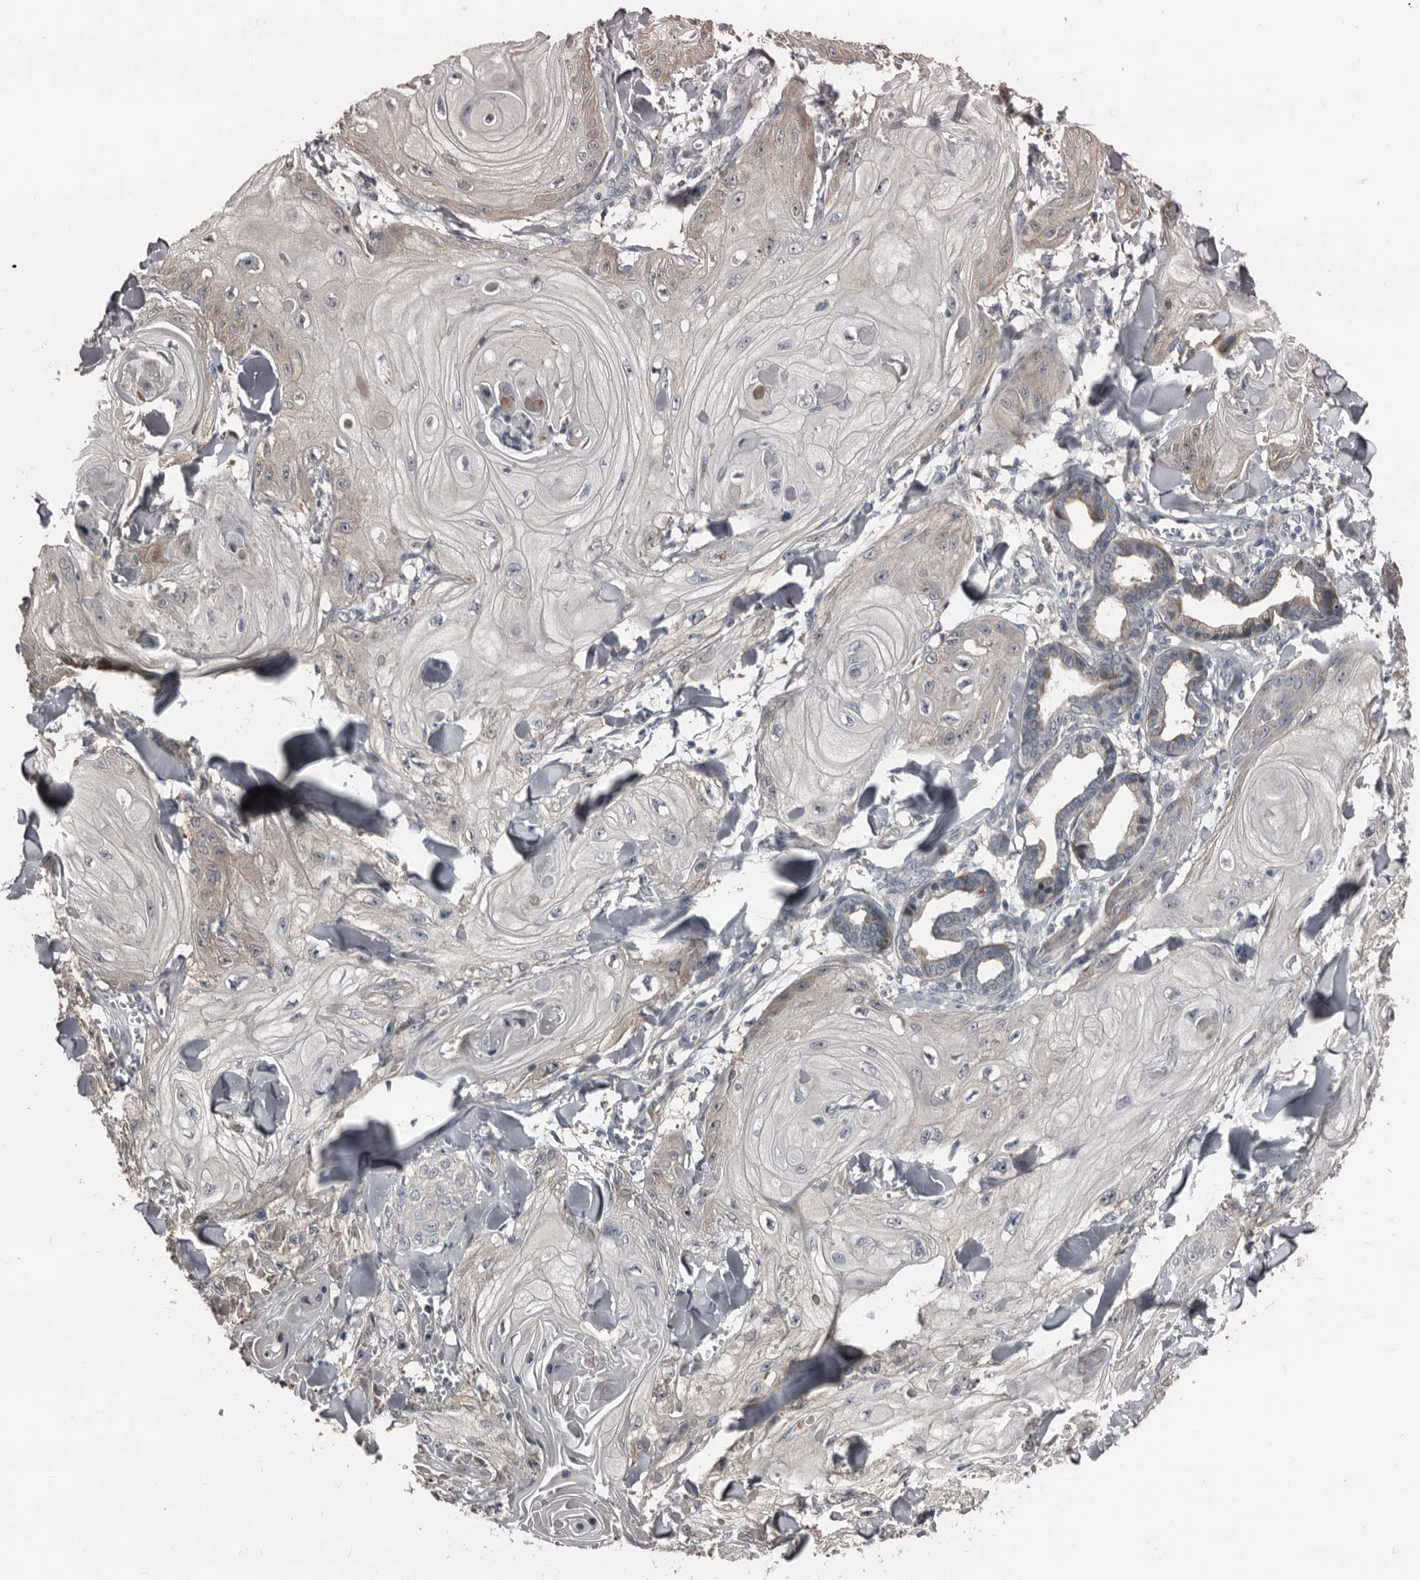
{"staining": {"intensity": "negative", "quantity": "none", "location": "none"}, "tissue": "skin cancer", "cell_type": "Tumor cells", "image_type": "cancer", "snomed": [{"axis": "morphology", "description": "Squamous cell carcinoma, NOS"}, {"axis": "topography", "description": "Skin"}], "caption": "Immunohistochemistry histopathology image of skin cancer stained for a protein (brown), which demonstrates no positivity in tumor cells.", "gene": "DHPS", "patient": {"sex": "male", "age": 74}}